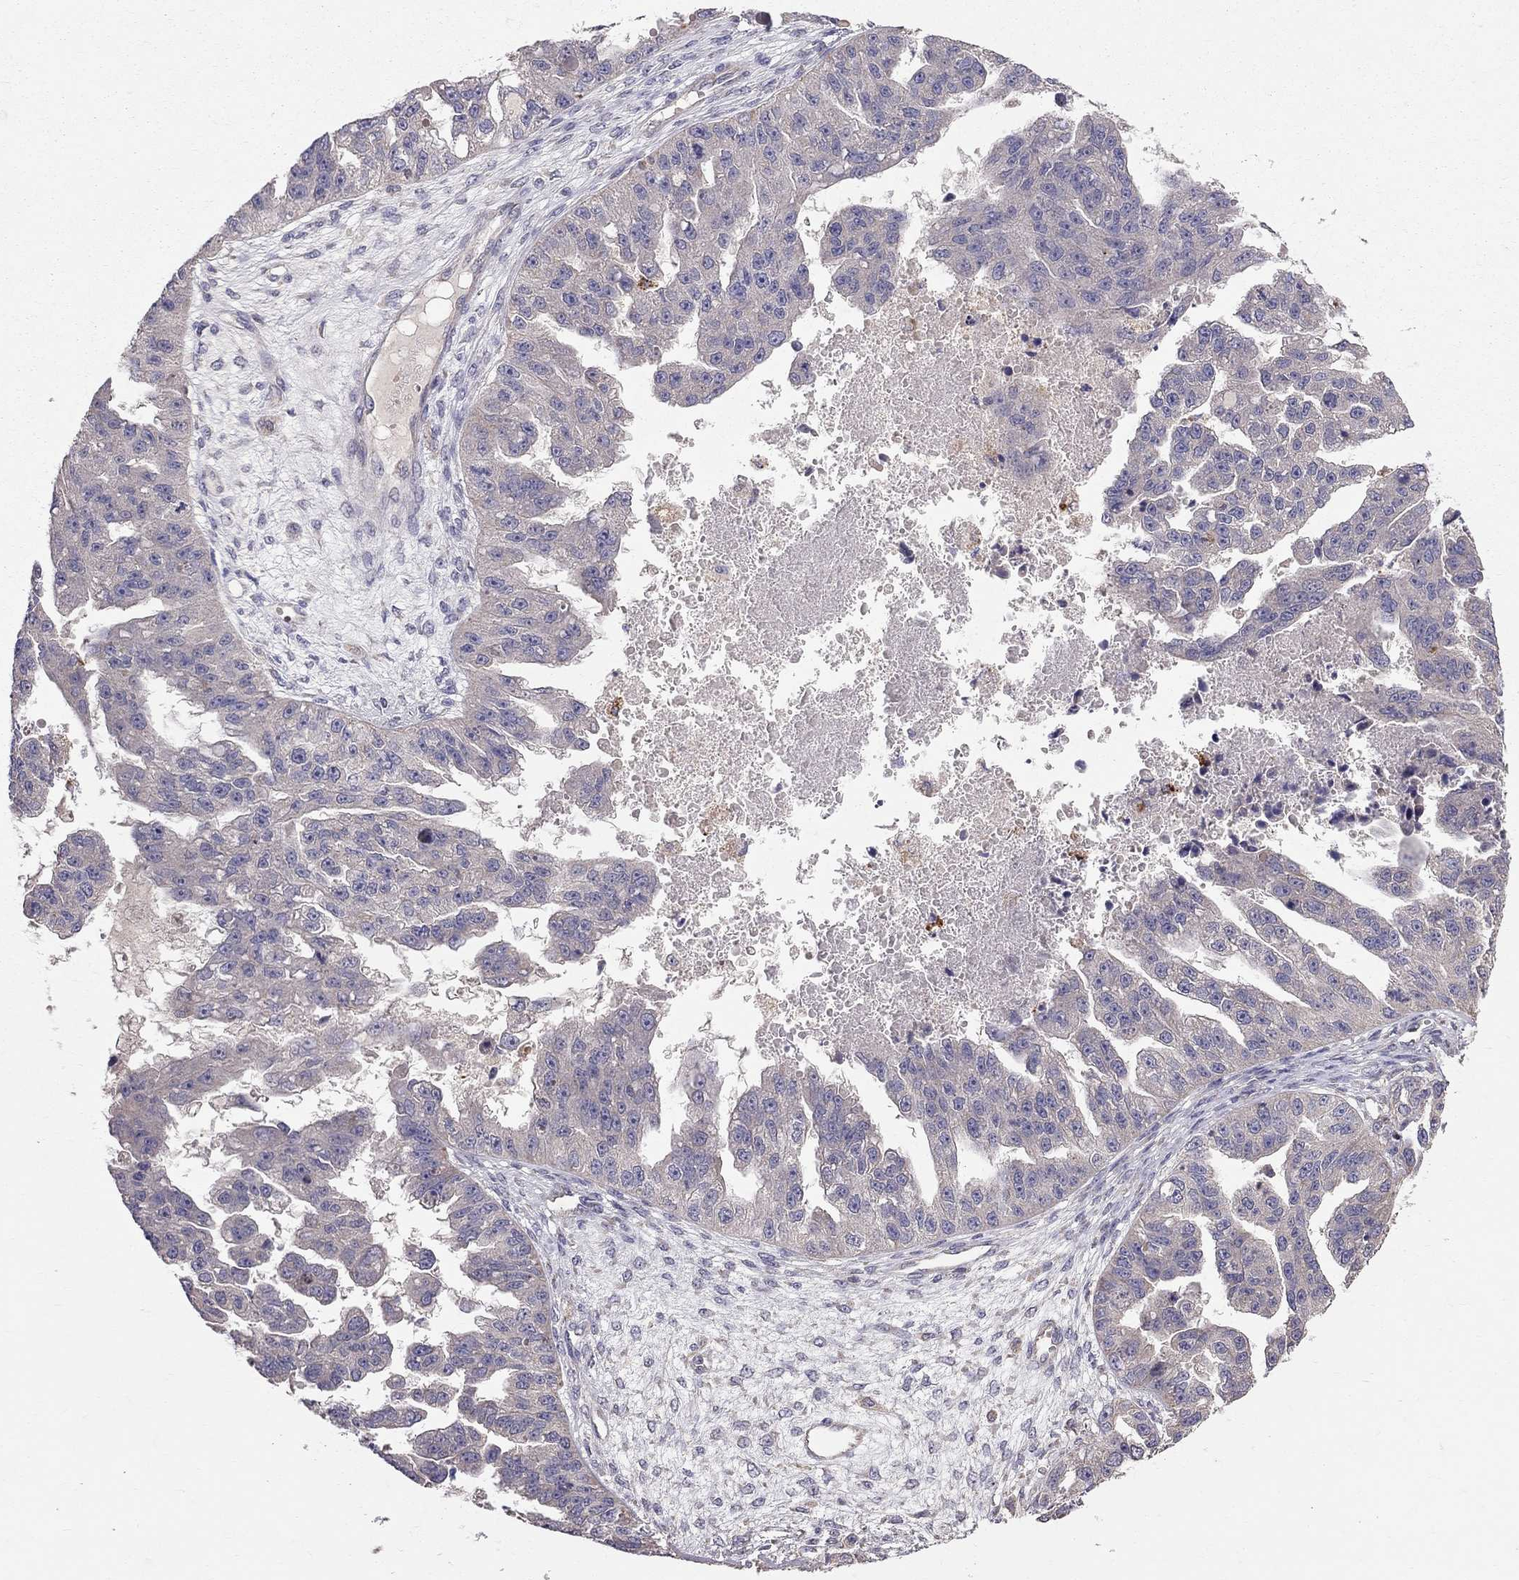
{"staining": {"intensity": "negative", "quantity": "none", "location": "none"}, "tissue": "ovarian cancer", "cell_type": "Tumor cells", "image_type": "cancer", "snomed": [{"axis": "morphology", "description": "Cystadenocarcinoma, serous, NOS"}, {"axis": "topography", "description": "Ovary"}], "caption": "The IHC micrograph has no significant positivity in tumor cells of ovarian serous cystadenocarcinoma tissue.", "gene": "PIK3CG", "patient": {"sex": "female", "age": 58}}